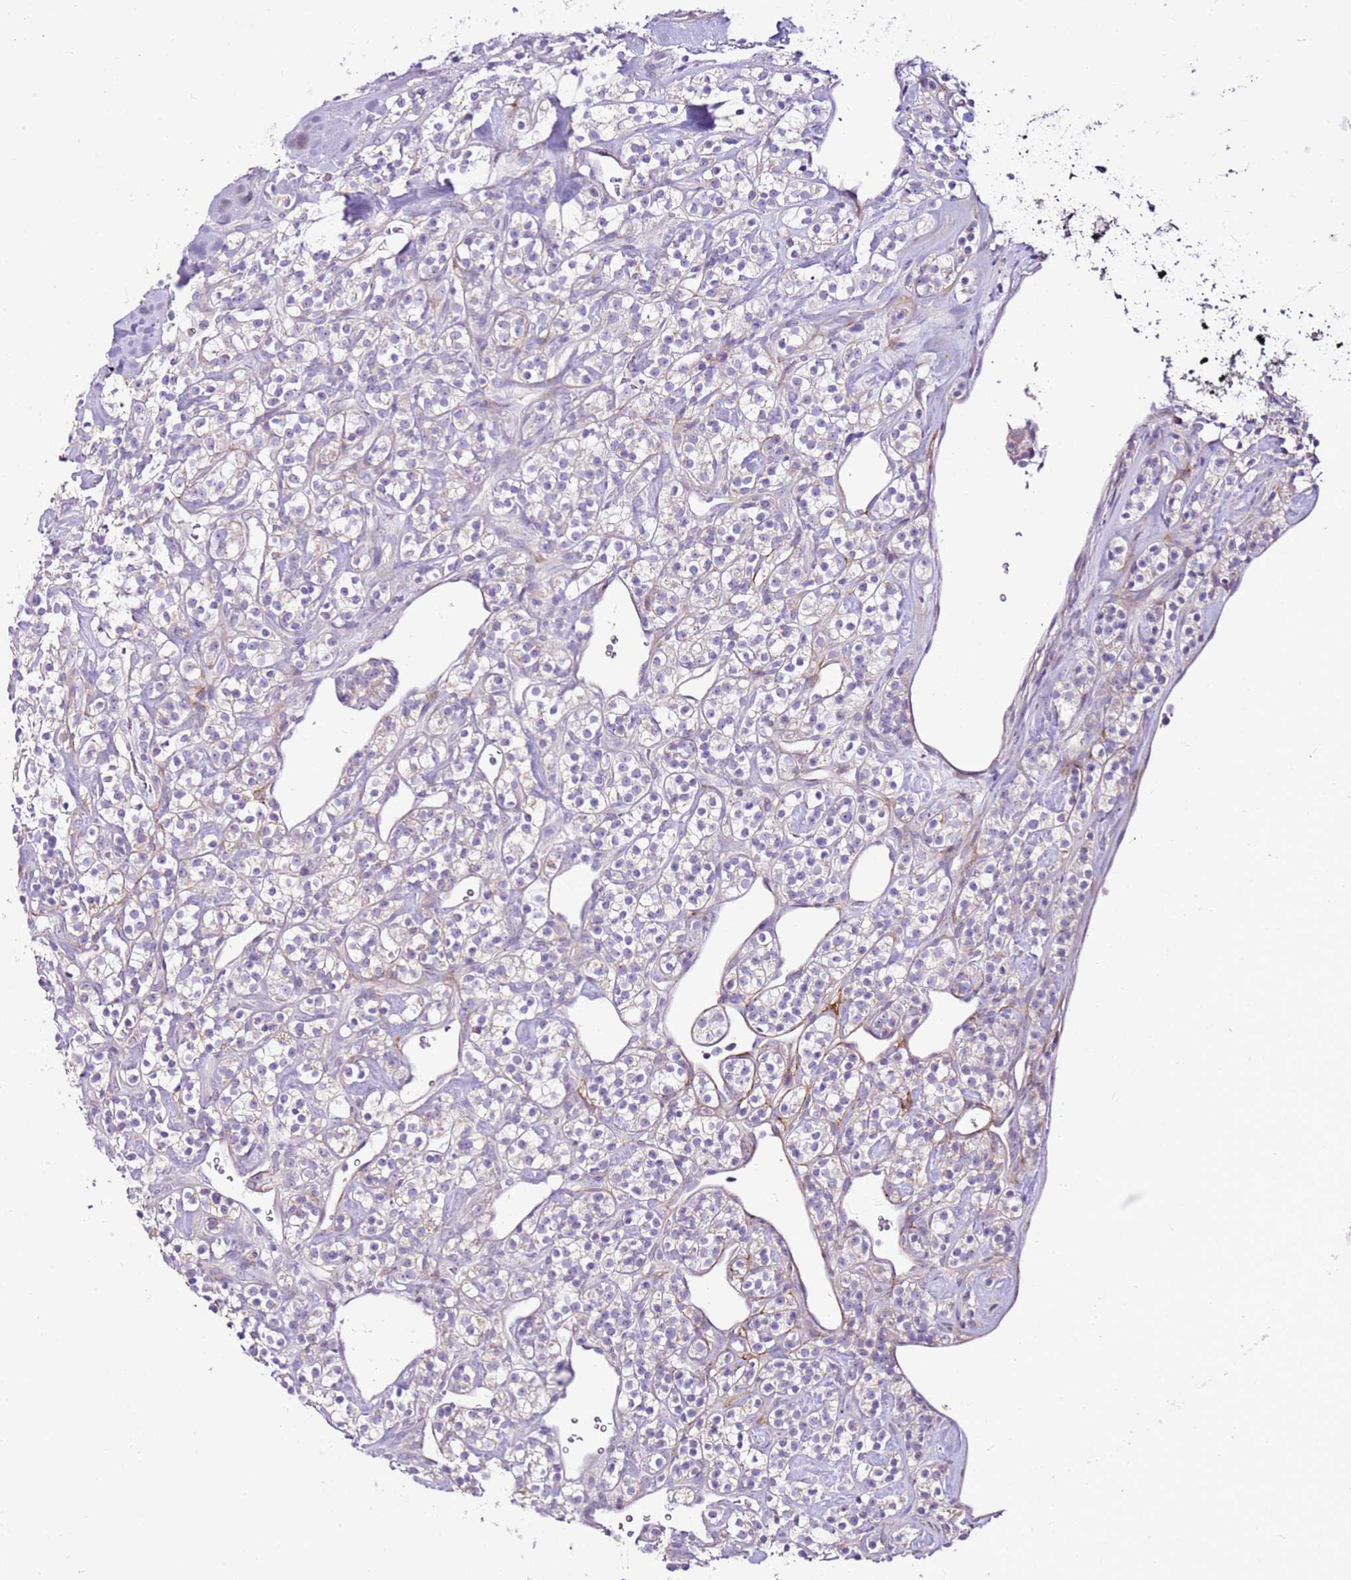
{"staining": {"intensity": "negative", "quantity": "none", "location": "none"}, "tissue": "renal cancer", "cell_type": "Tumor cells", "image_type": "cancer", "snomed": [{"axis": "morphology", "description": "Adenocarcinoma, NOS"}, {"axis": "topography", "description": "Kidney"}], "caption": "The histopathology image exhibits no significant positivity in tumor cells of renal adenocarcinoma. (DAB (3,3'-diaminobenzidine) immunohistochemistry (IHC), high magnification).", "gene": "SLC38A5", "patient": {"sex": "male", "age": 77}}